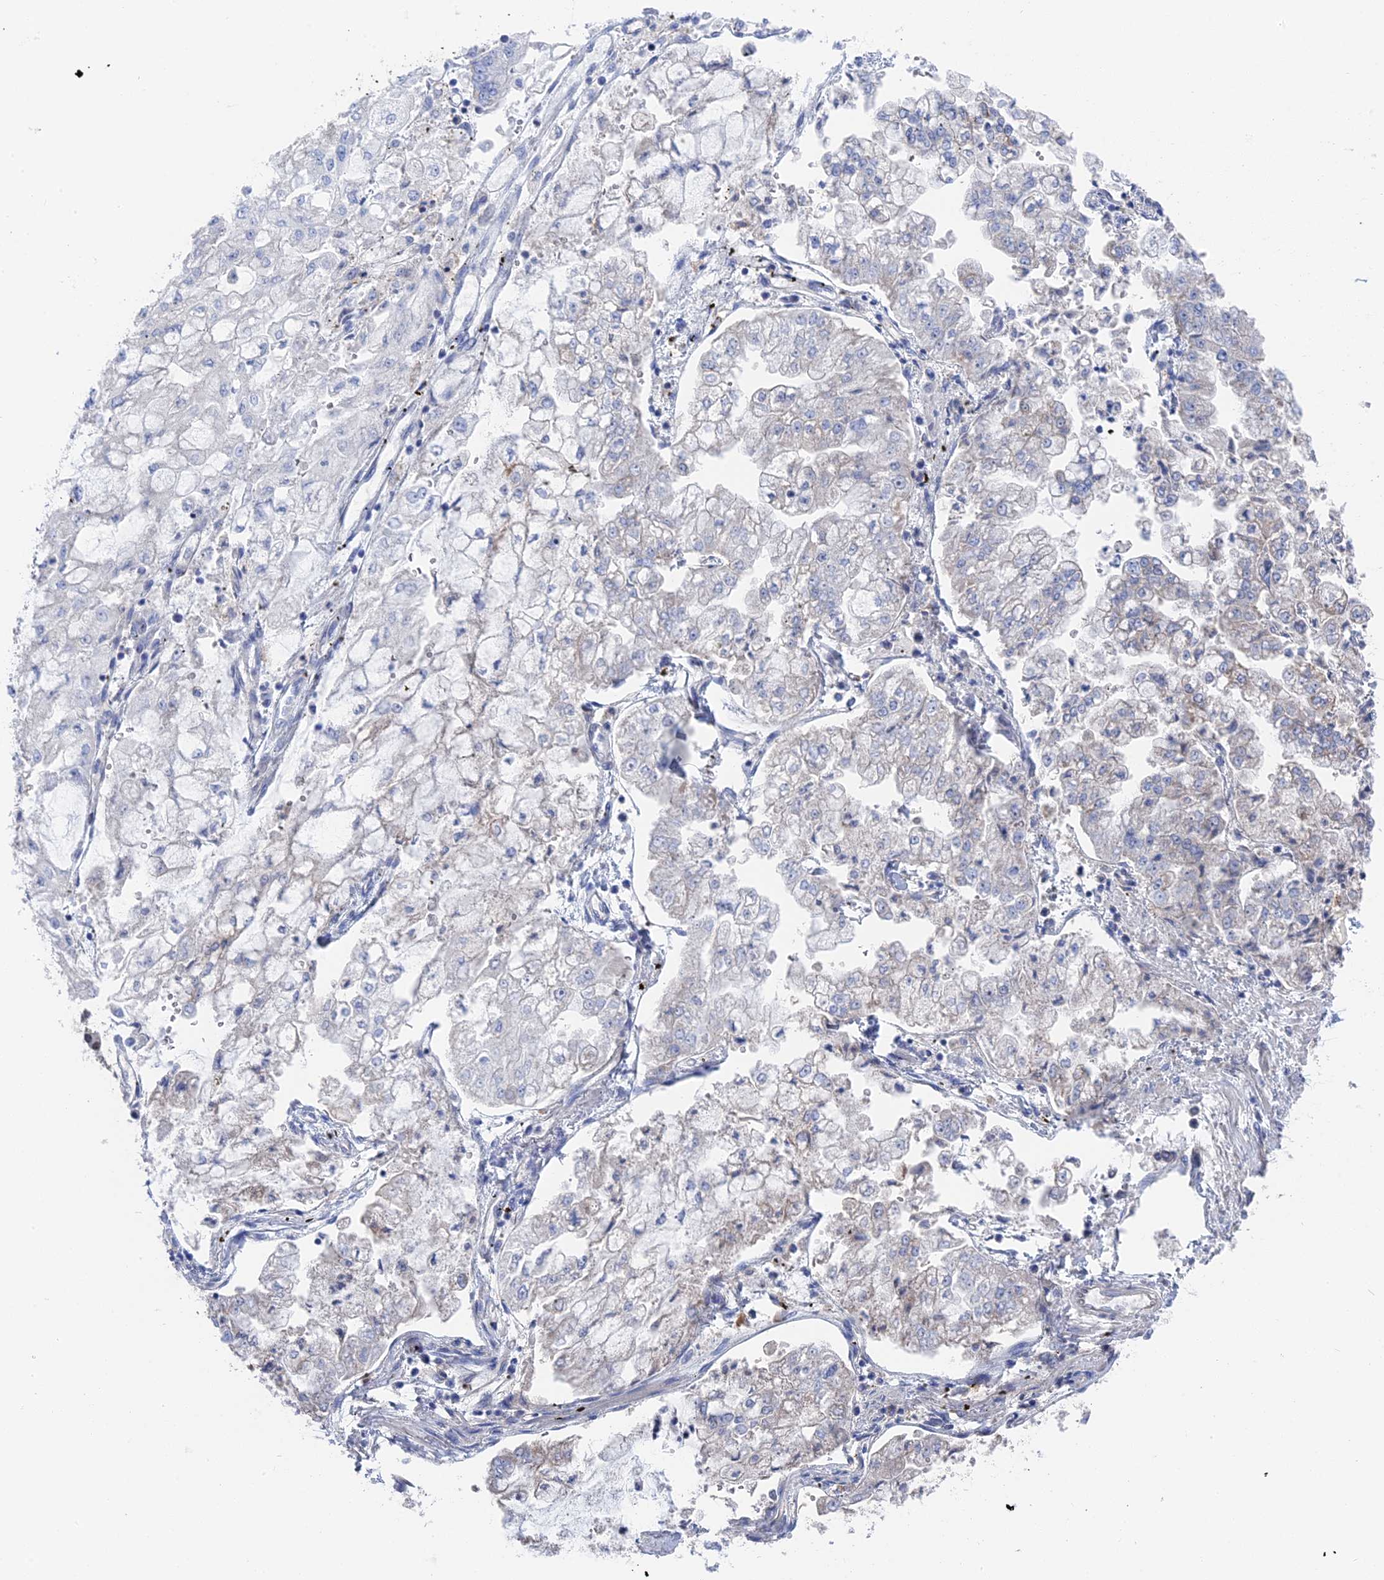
{"staining": {"intensity": "negative", "quantity": "none", "location": "none"}, "tissue": "stomach cancer", "cell_type": "Tumor cells", "image_type": "cancer", "snomed": [{"axis": "morphology", "description": "Adenocarcinoma, NOS"}, {"axis": "topography", "description": "Stomach"}], "caption": "This is an immunohistochemistry (IHC) photomicrograph of human adenocarcinoma (stomach). There is no positivity in tumor cells.", "gene": "TSSC4", "patient": {"sex": "male", "age": 76}}